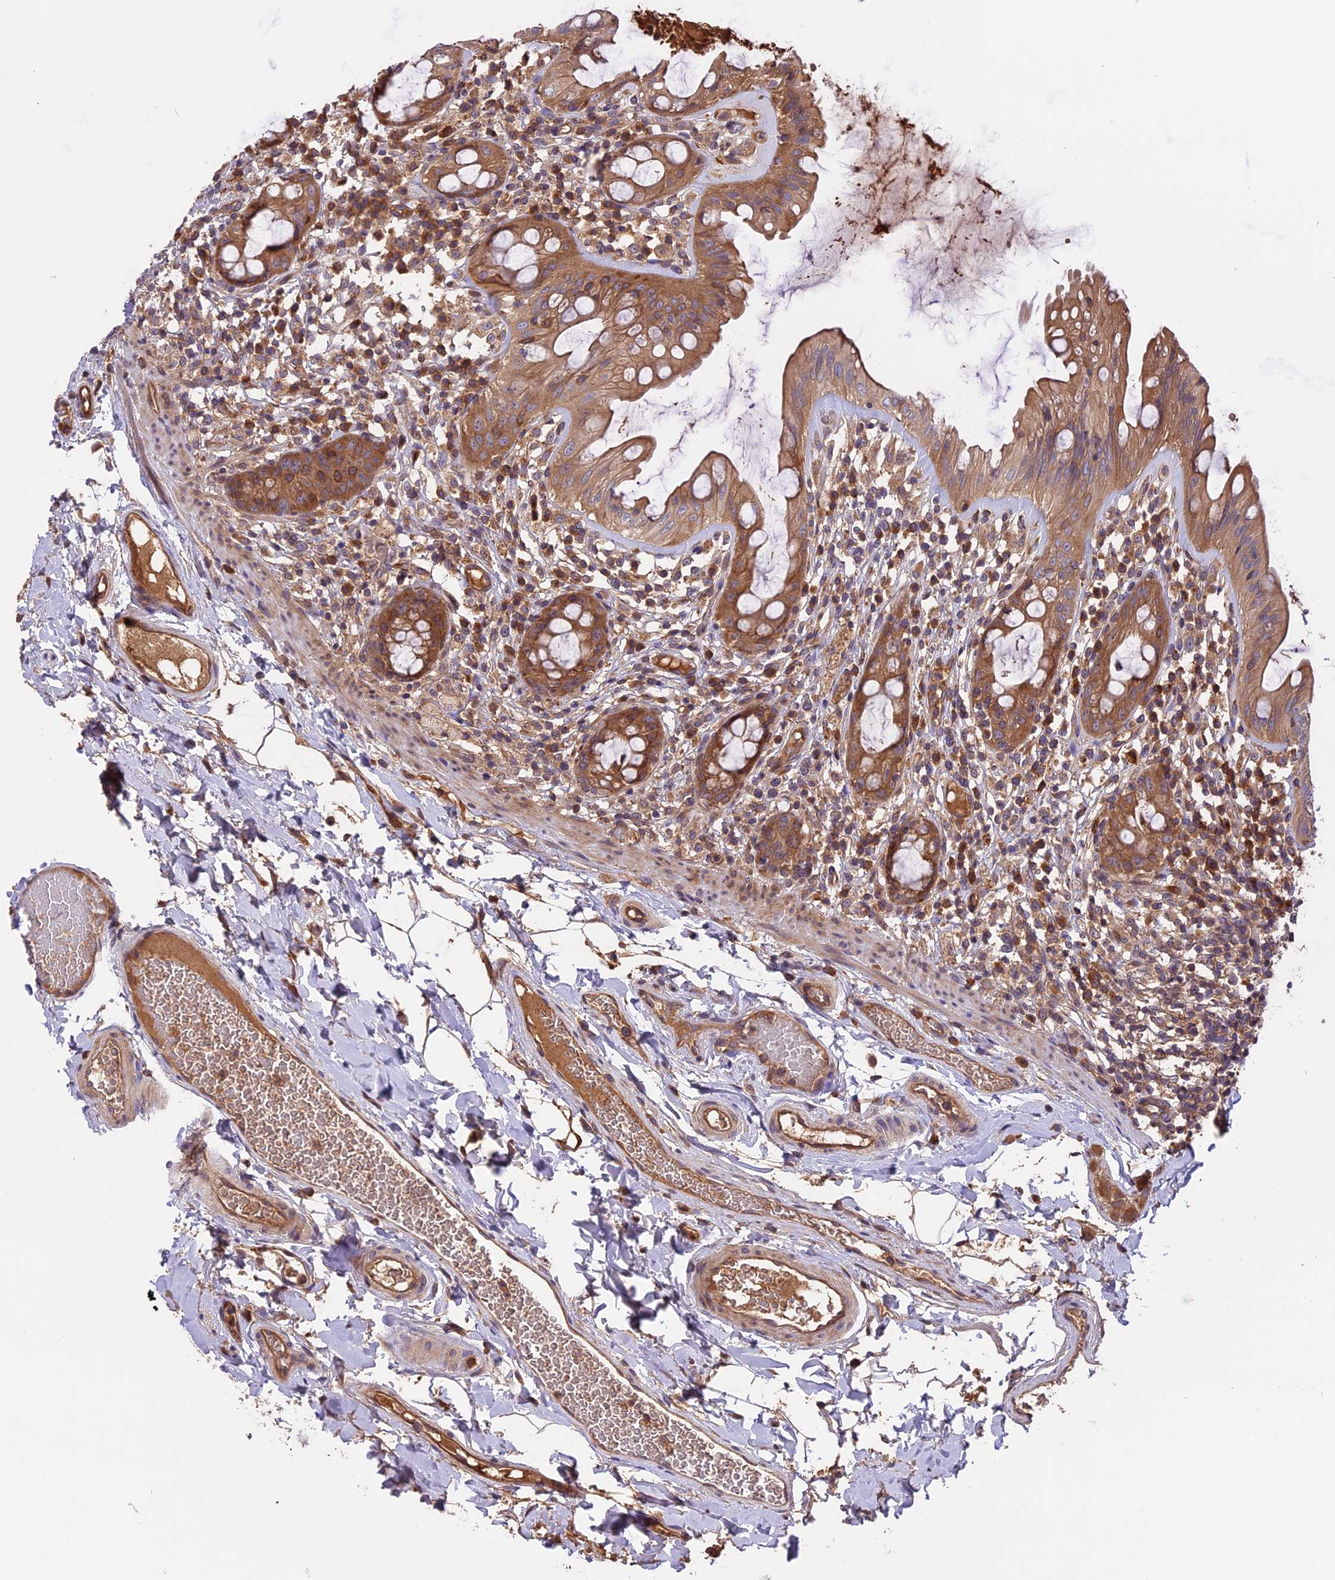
{"staining": {"intensity": "moderate", "quantity": ">75%", "location": "cytoplasmic/membranous"}, "tissue": "rectum", "cell_type": "Glandular cells", "image_type": "normal", "snomed": [{"axis": "morphology", "description": "Normal tissue, NOS"}, {"axis": "topography", "description": "Rectum"}], "caption": "Immunohistochemistry (IHC) (DAB) staining of benign rectum displays moderate cytoplasmic/membranous protein positivity in approximately >75% of glandular cells.", "gene": "SETD6", "patient": {"sex": "female", "age": 57}}